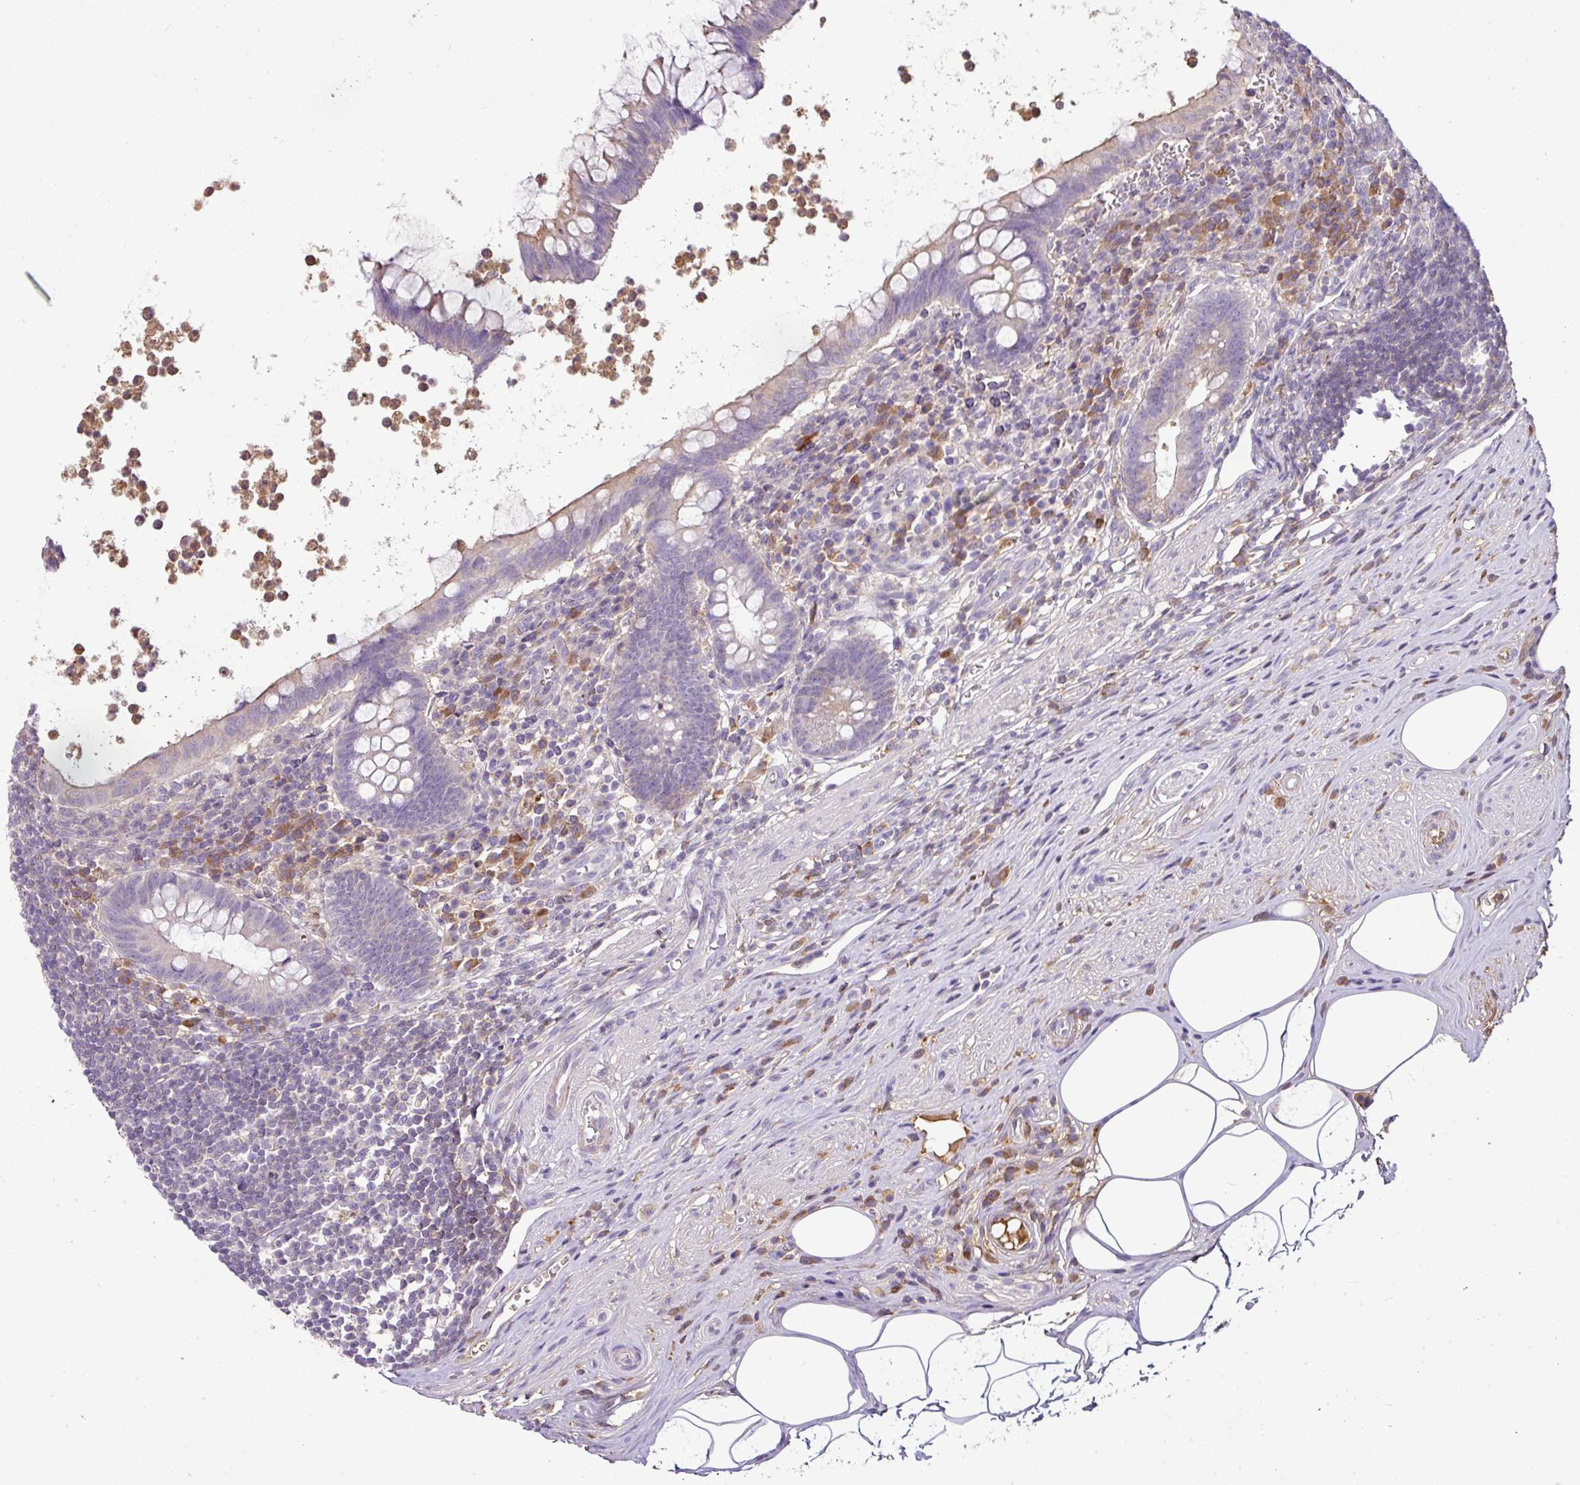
{"staining": {"intensity": "moderate", "quantity": "<25%", "location": "cytoplasmic/membranous"}, "tissue": "appendix", "cell_type": "Glandular cells", "image_type": "normal", "snomed": [{"axis": "morphology", "description": "Normal tissue, NOS"}, {"axis": "topography", "description": "Appendix"}], "caption": "Immunohistochemistry (DAB) staining of normal human appendix demonstrates moderate cytoplasmic/membranous protein positivity in approximately <25% of glandular cells.", "gene": "CAB39L", "patient": {"sex": "female", "age": 56}}